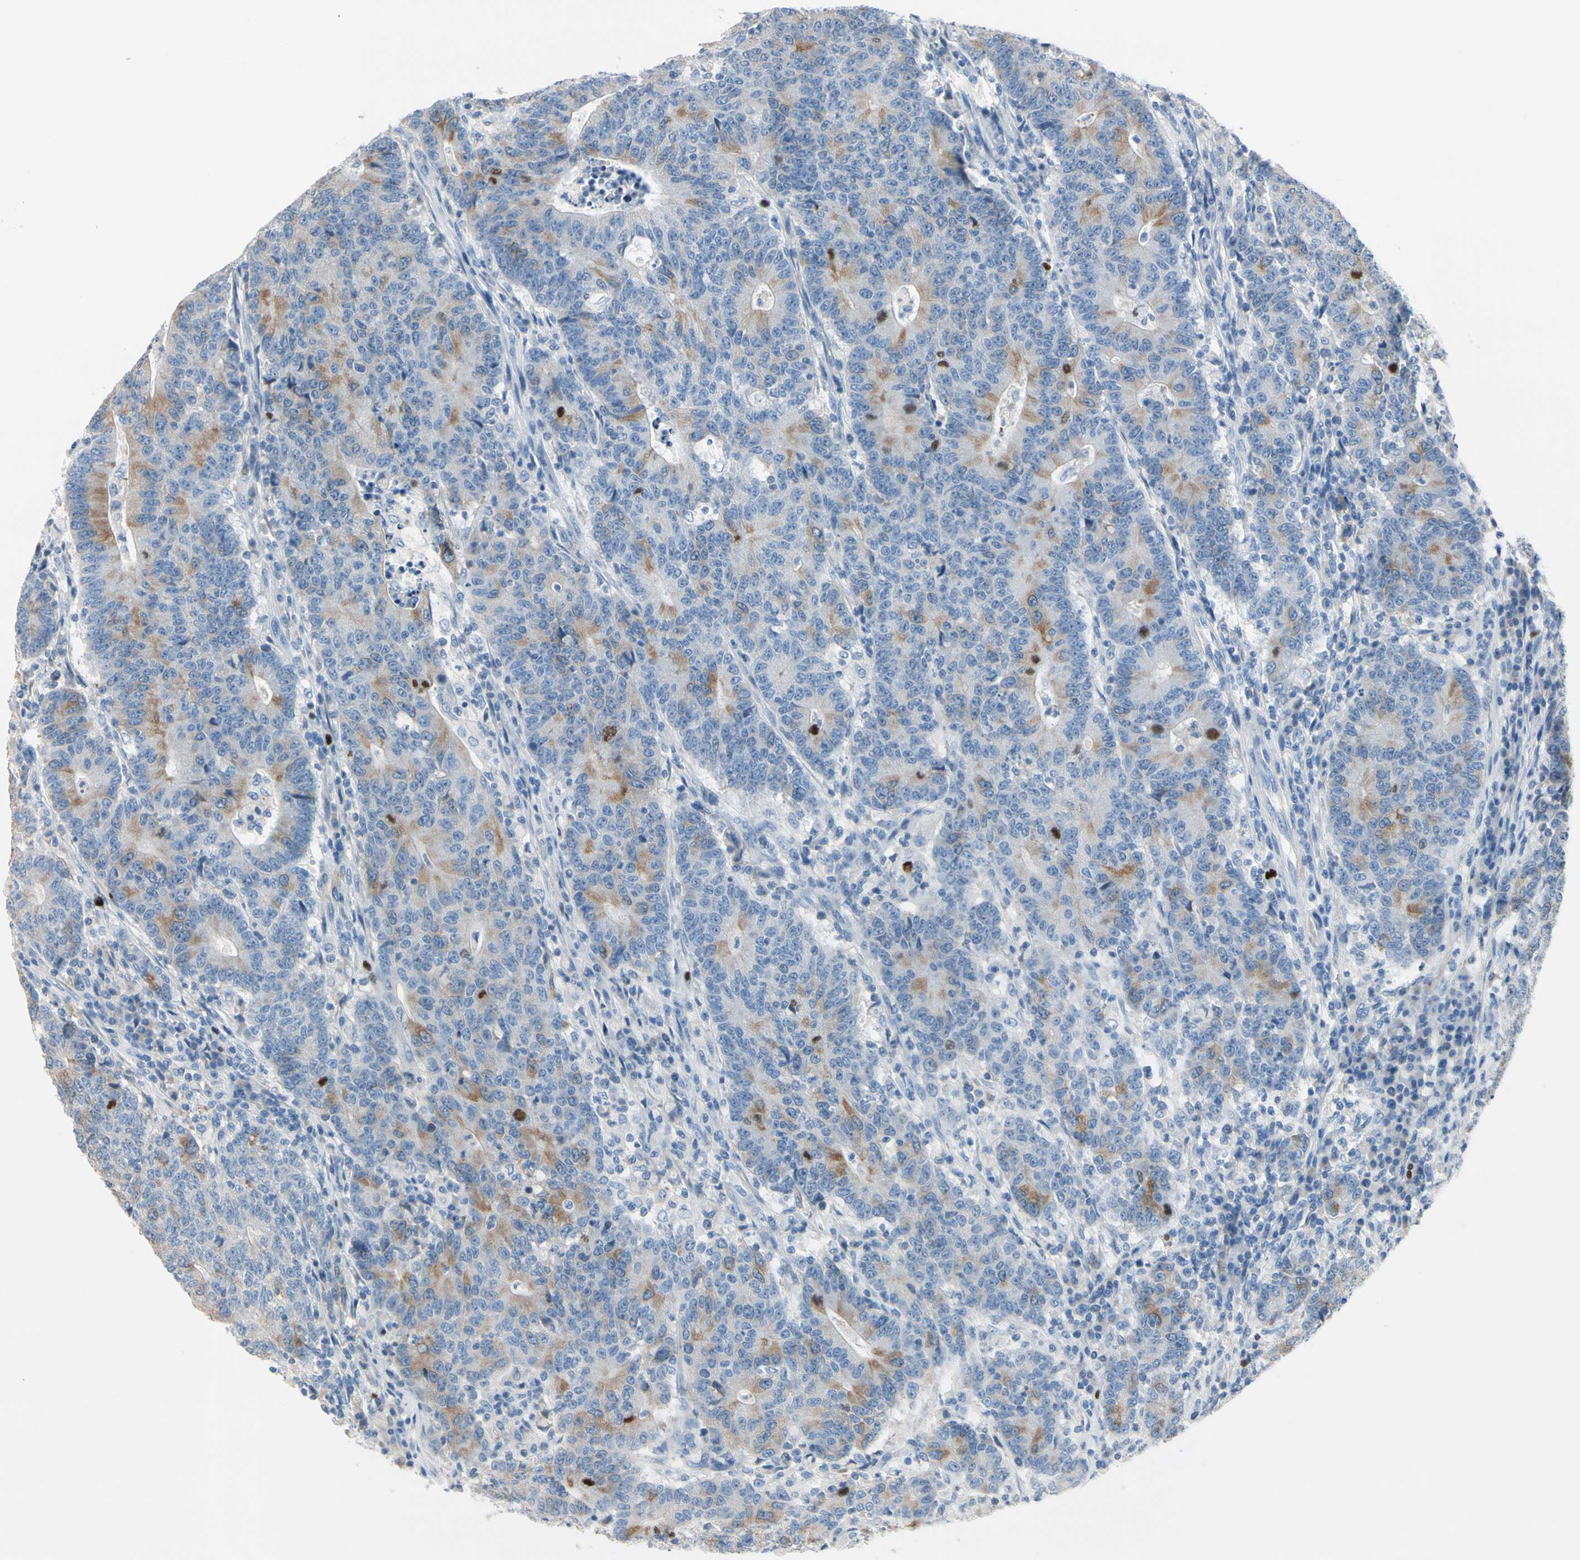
{"staining": {"intensity": "moderate", "quantity": "<25%", "location": "cytoplasmic/membranous"}, "tissue": "colorectal cancer", "cell_type": "Tumor cells", "image_type": "cancer", "snomed": [{"axis": "morphology", "description": "Normal tissue, NOS"}, {"axis": "morphology", "description": "Adenocarcinoma, NOS"}, {"axis": "topography", "description": "Colon"}], "caption": "Immunohistochemical staining of colorectal cancer demonstrates low levels of moderate cytoplasmic/membranous protein positivity in about <25% of tumor cells. The staining is performed using DAB (3,3'-diaminobenzidine) brown chromogen to label protein expression. The nuclei are counter-stained blue using hematoxylin.", "gene": "CKAP2", "patient": {"sex": "female", "age": 75}}